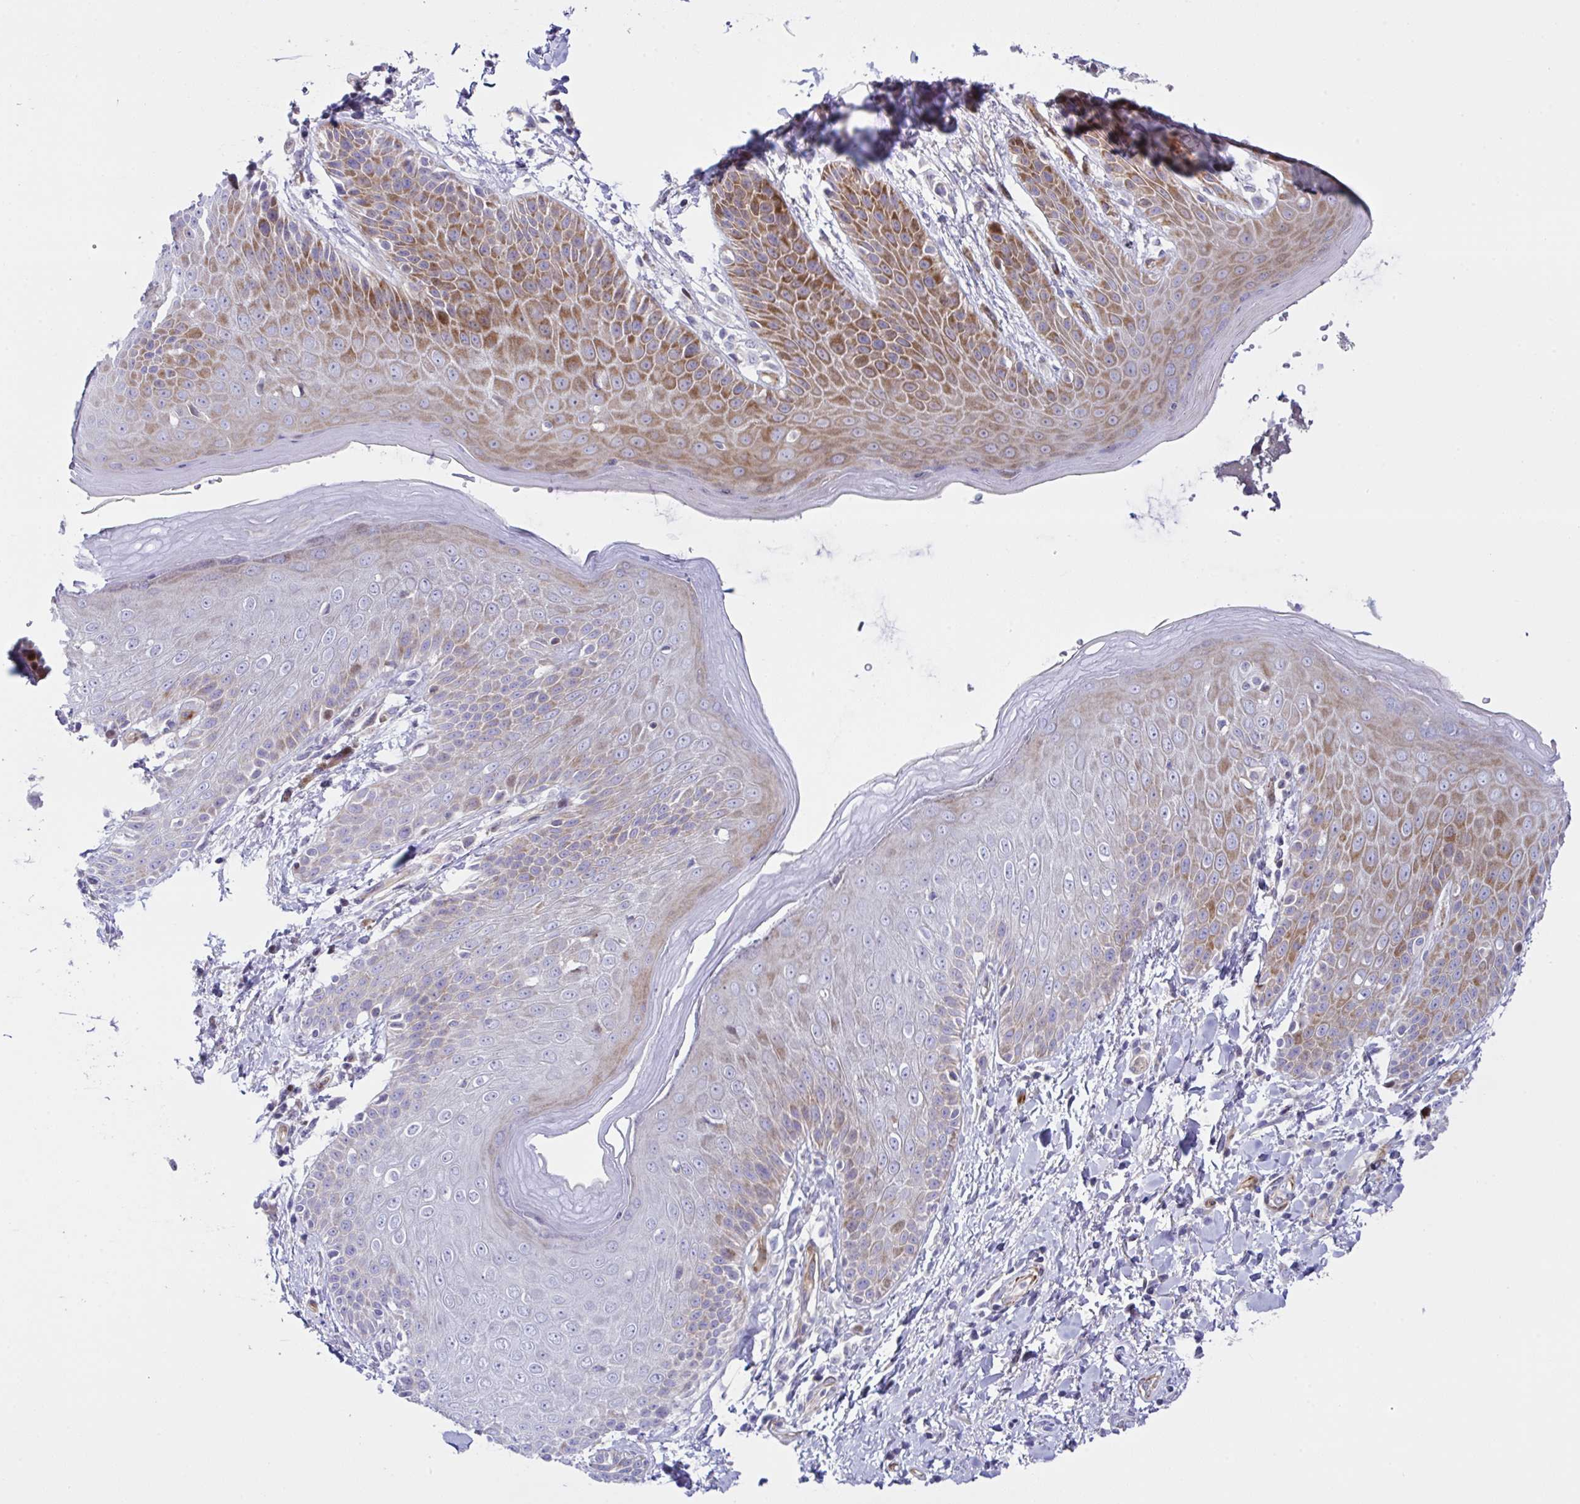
{"staining": {"intensity": "moderate", "quantity": "25%-75%", "location": "cytoplasmic/membranous"}, "tissue": "skin", "cell_type": "Epidermal cells", "image_type": "normal", "snomed": [{"axis": "morphology", "description": "Normal tissue, NOS"}, {"axis": "topography", "description": "Anal"}, {"axis": "topography", "description": "Peripheral nerve tissue"}], "caption": "A high-resolution photomicrograph shows immunohistochemistry staining of benign skin, which displays moderate cytoplasmic/membranous expression in approximately 25%-75% of epidermal cells.", "gene": "ZNF713", "patient": {"sex": "male", "age": 51}}